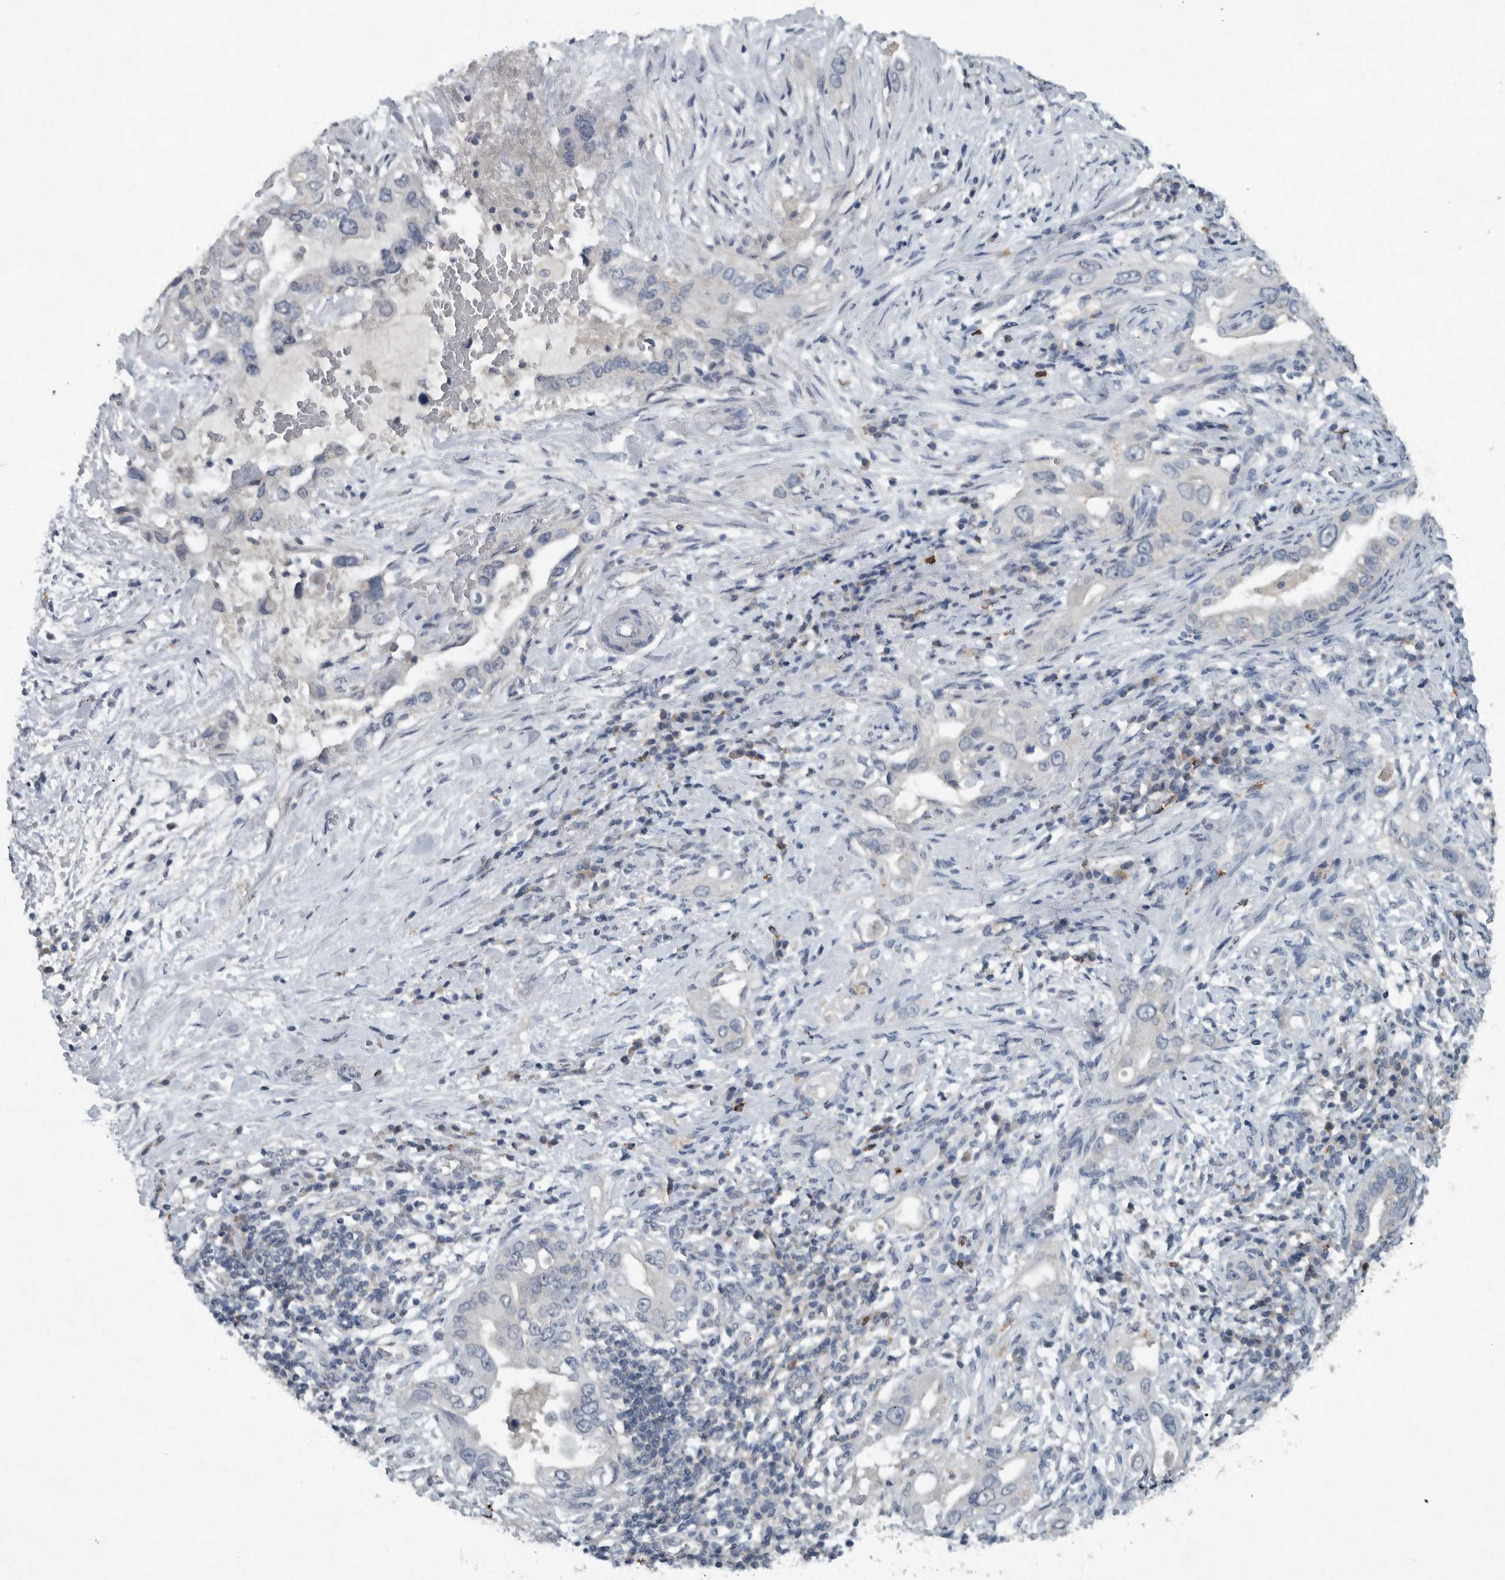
{"staining": {"intensity": "negative", "quantity": "none", "location": "none"}, "tissue": "pancreatic cancer", "cell_type": "Tumor cells", "image_type": "cancer", "snomed": [{"axis": "morphology", "description": "Inflammation, NOS"}, {"axis": "morphology", "description": "Adenocarcinoma, NOS"}, {"axis": "topography", "description": "Pancreas"}], "caption": "A micrograph of human pancreatic cancer (adenocarcinoma) is negative for staining in tumor cells. (DAB immunohistochemistry (IHC) visualized using brightfield microscopy, high magnification).", "gene": "IL20", "patient": {"sex": "female", "age": 56}}